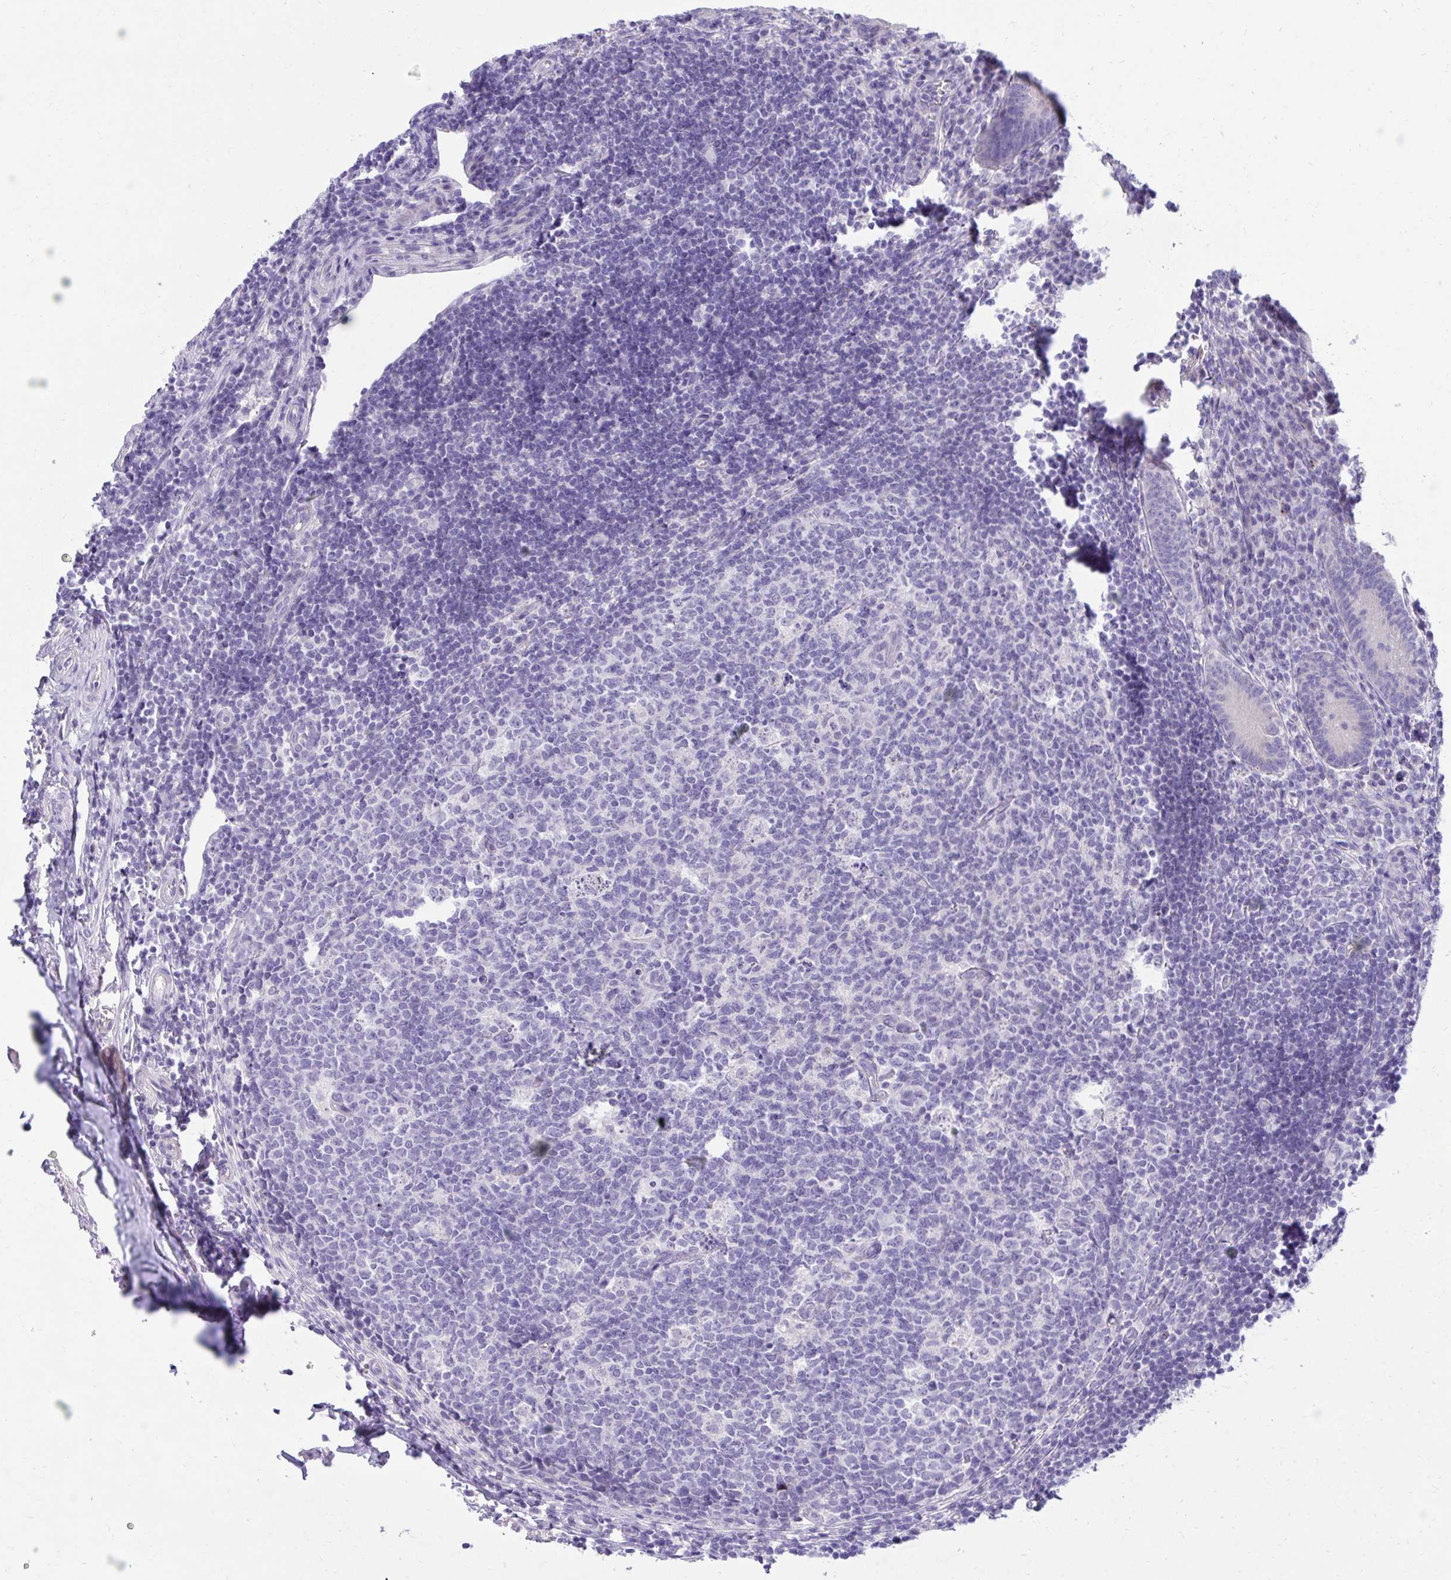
{"staining": {"intensity": "negative", "quantity": "none", "location": "none"}, "tissue": "appendix", "cell_type": "Glandular cells", "image_type": "normal", "snomed": [{"axis": "morphology", "description": "Normal tissue, NOS"}, {"axis": "topography", "description": "Appendix"}], "caption": "Unremarkable appendix was stained to show a protein in brown. There is no significant staining in glandular cells. Nuclei are stained in blue.", "gene": "TMCO5A", "patient": {"sex": "male", "age": 18}}